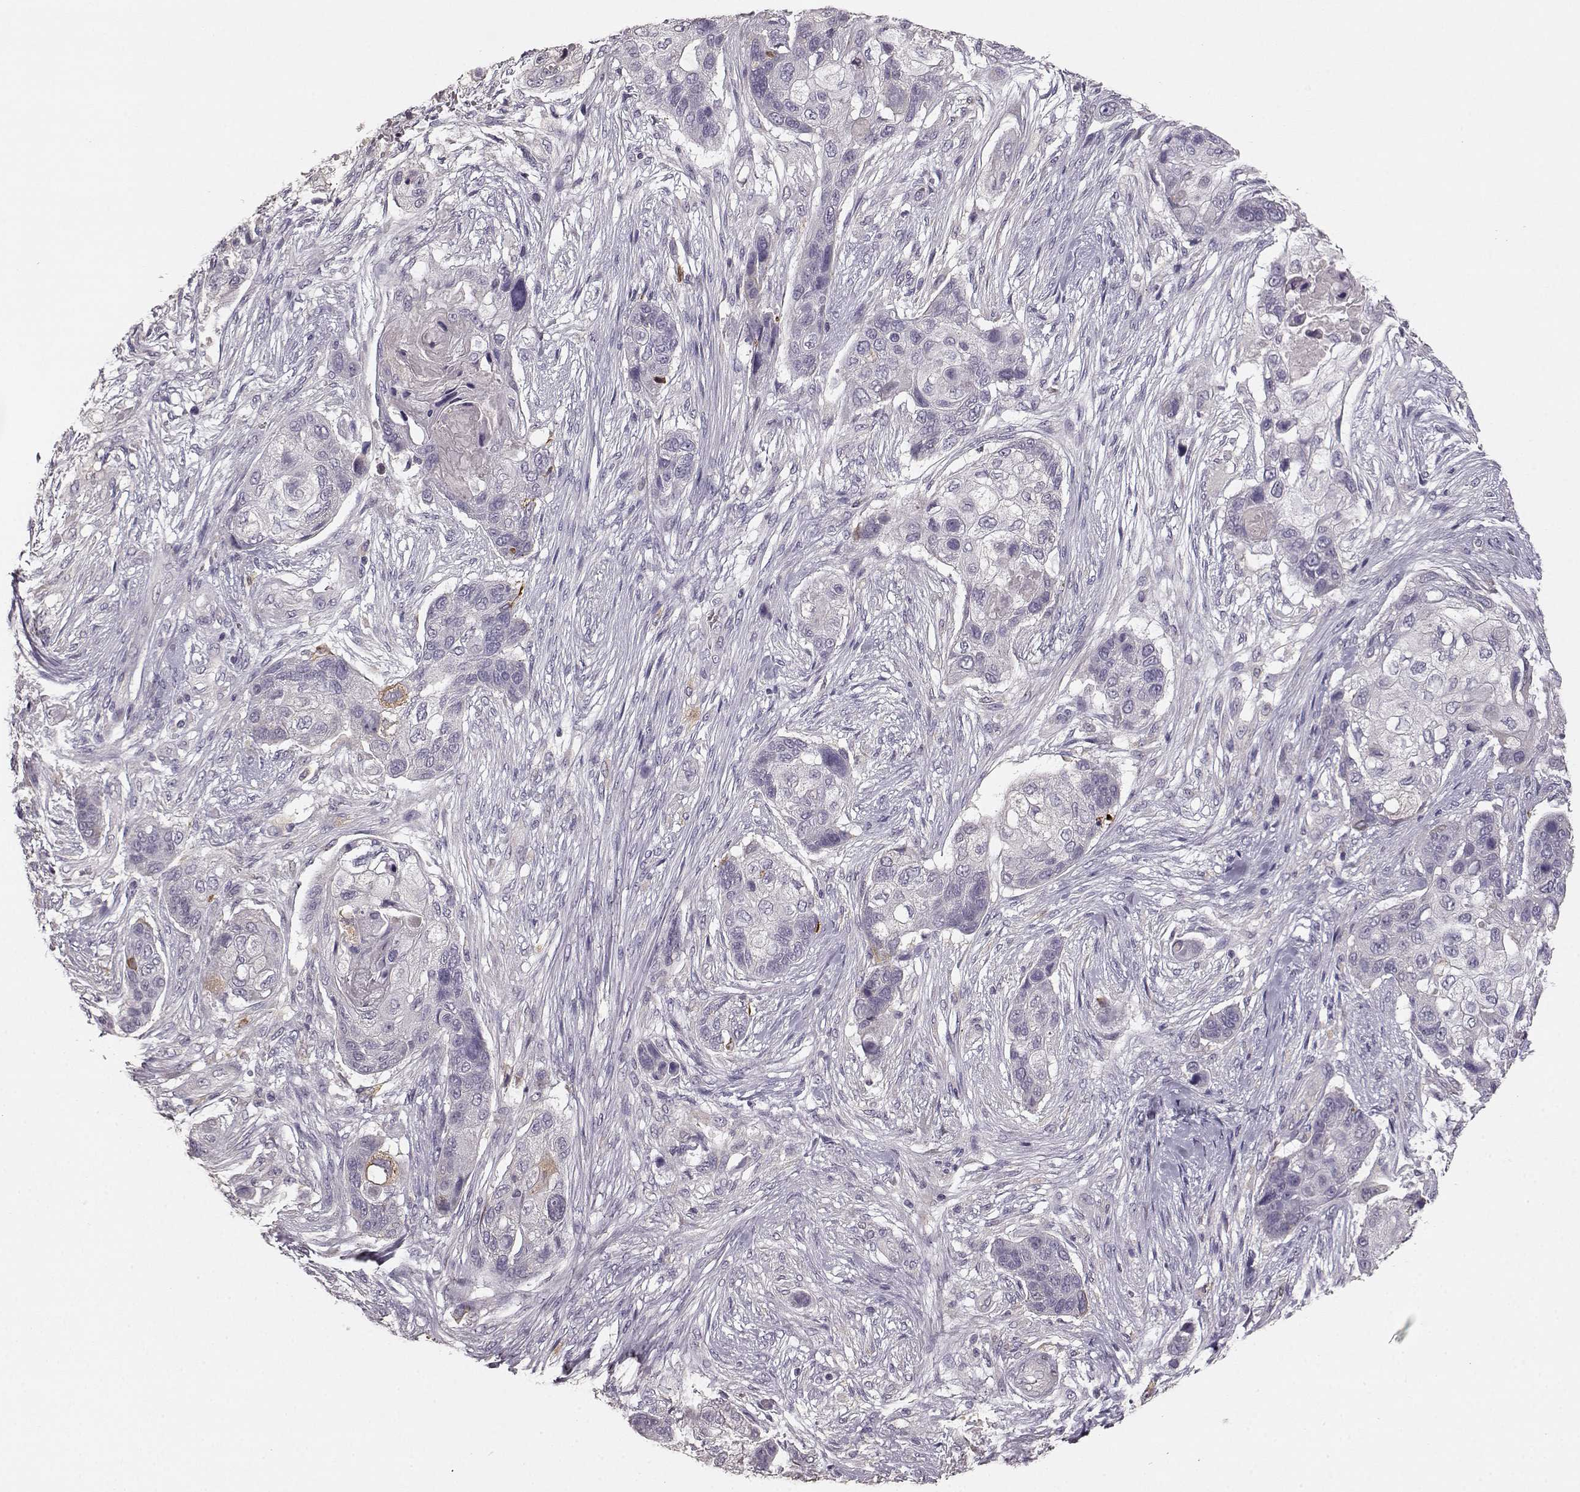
{"staining": {"intensity": "negative", "quantity": "none", "location": "none"}, "tissue": "lung cancer", "cell_type": "Tumor cells", "image_type": "cancer", "snomed": [{"axis": "morphology", "description": "Squamous cell carcinoma, NOS"}, {"axis": "topography", "description": "Lung"}], "caption": "Tumor cells show no significant expression in lung cancer (squamous cell carcinoma). The staining was performed using DAB to visualize the protein expression in brown, while the nuclei were stained in blue with hematoxylin (Magnification: 20x).", "gene": "GHR", "patient": {"sex": "male", "age": 69}}